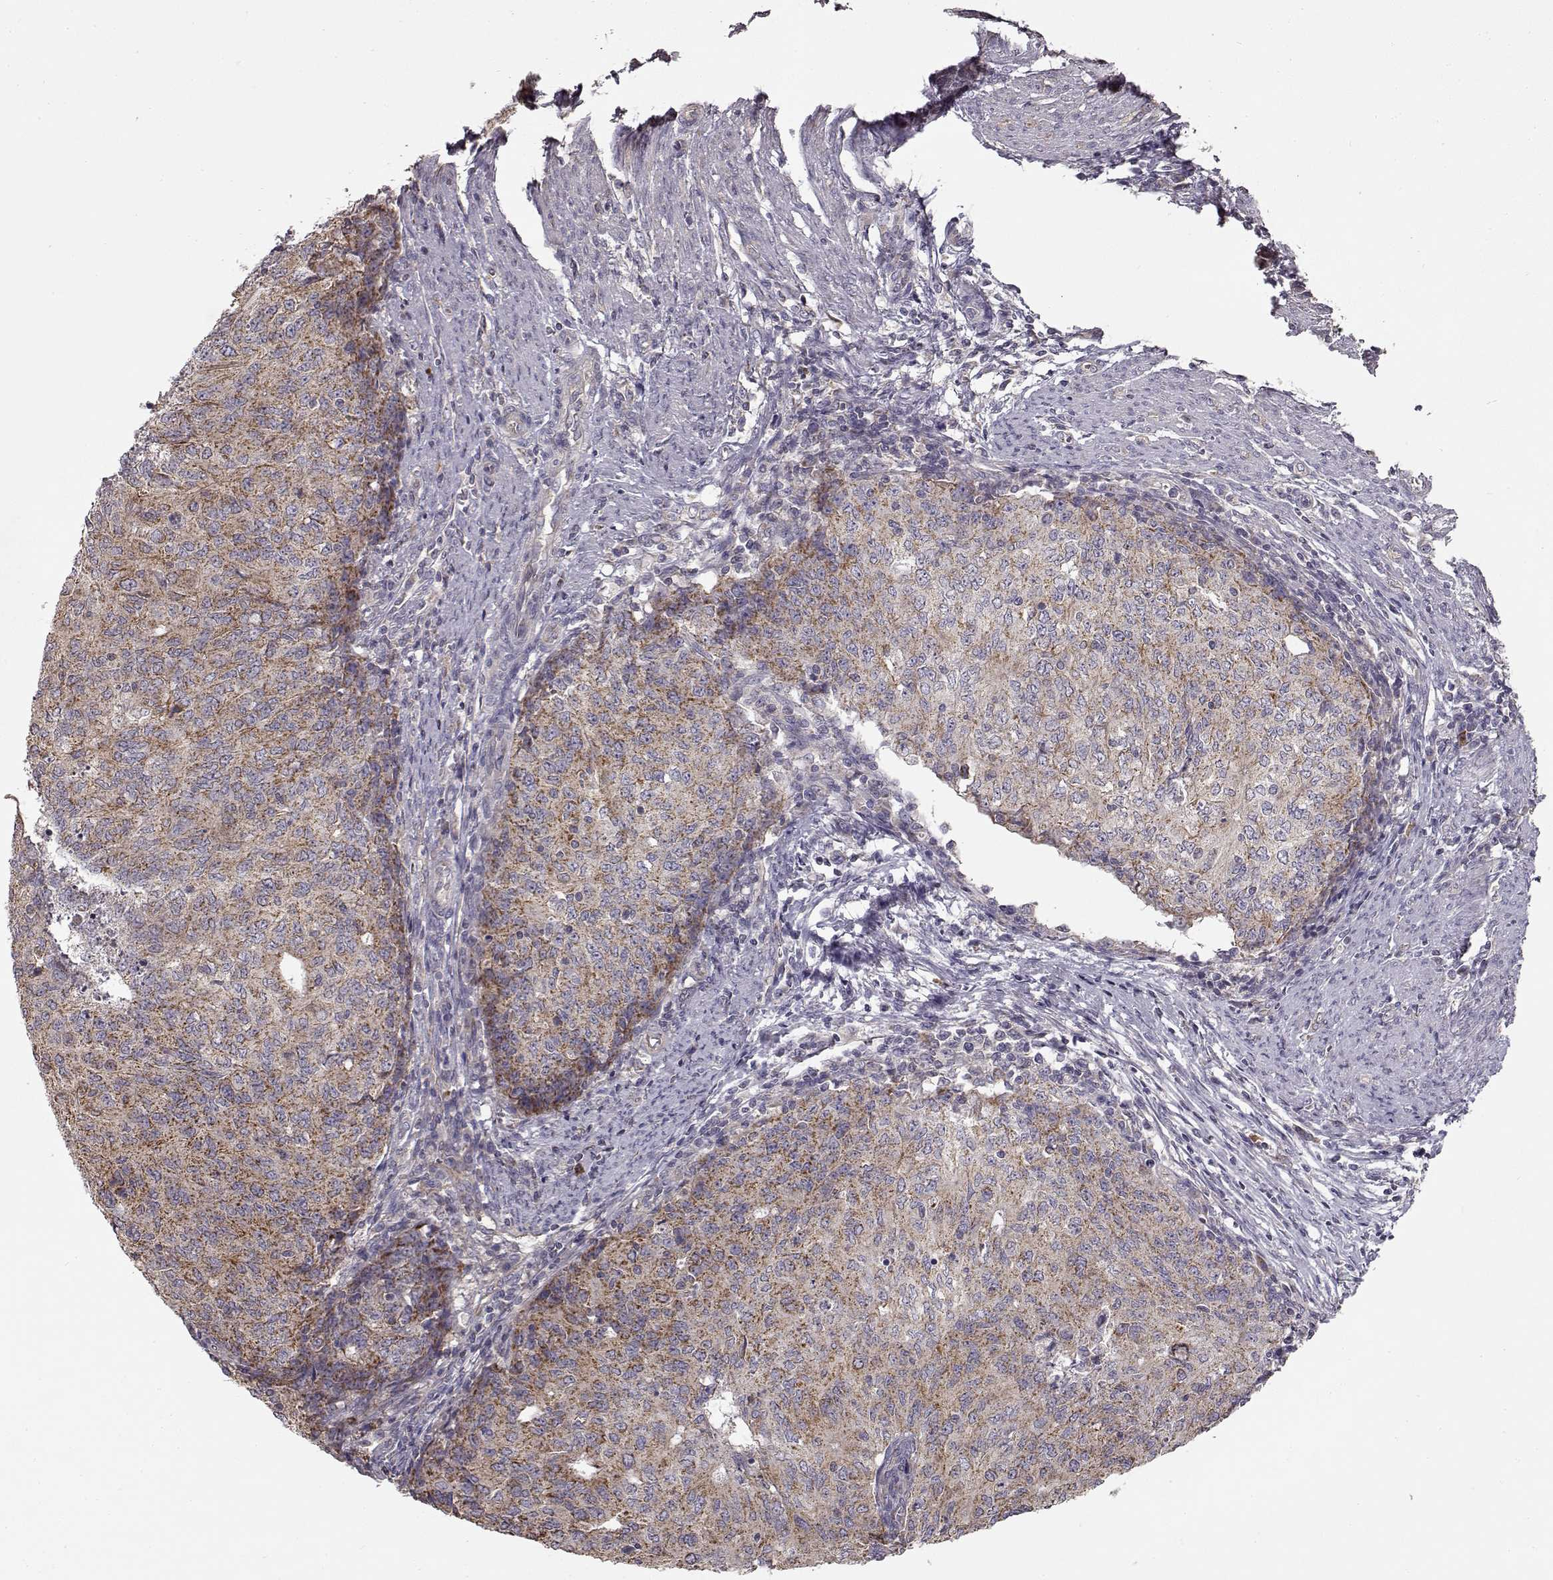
{"staining": {"intensity": "moderate", "quantity": ">75%", "location": "cytoplasmic/membranous"}, "tissue": "endometrial cancer", "cell_type": "Tumor cells", "image_type": "cancer", "snomed": [{"axis": "morphology", "description": "Adenocarcinoma, NOS"}, {"axis": "topography", "description": "Endometrium"}], "caption": "Adenocarcinoma (endometrial) stained for a protein reveals moderate cytoplasmic/membranous positivity in tumor cells. The protein of interest is stained brown, and the nuclei are stained in blue (DAB (3,3'-diaminobenzidine) IHC with brightfield microscopy, high magnification).", "gene": "ERBB3", "patient": {"sex": "female", "age": 82}}